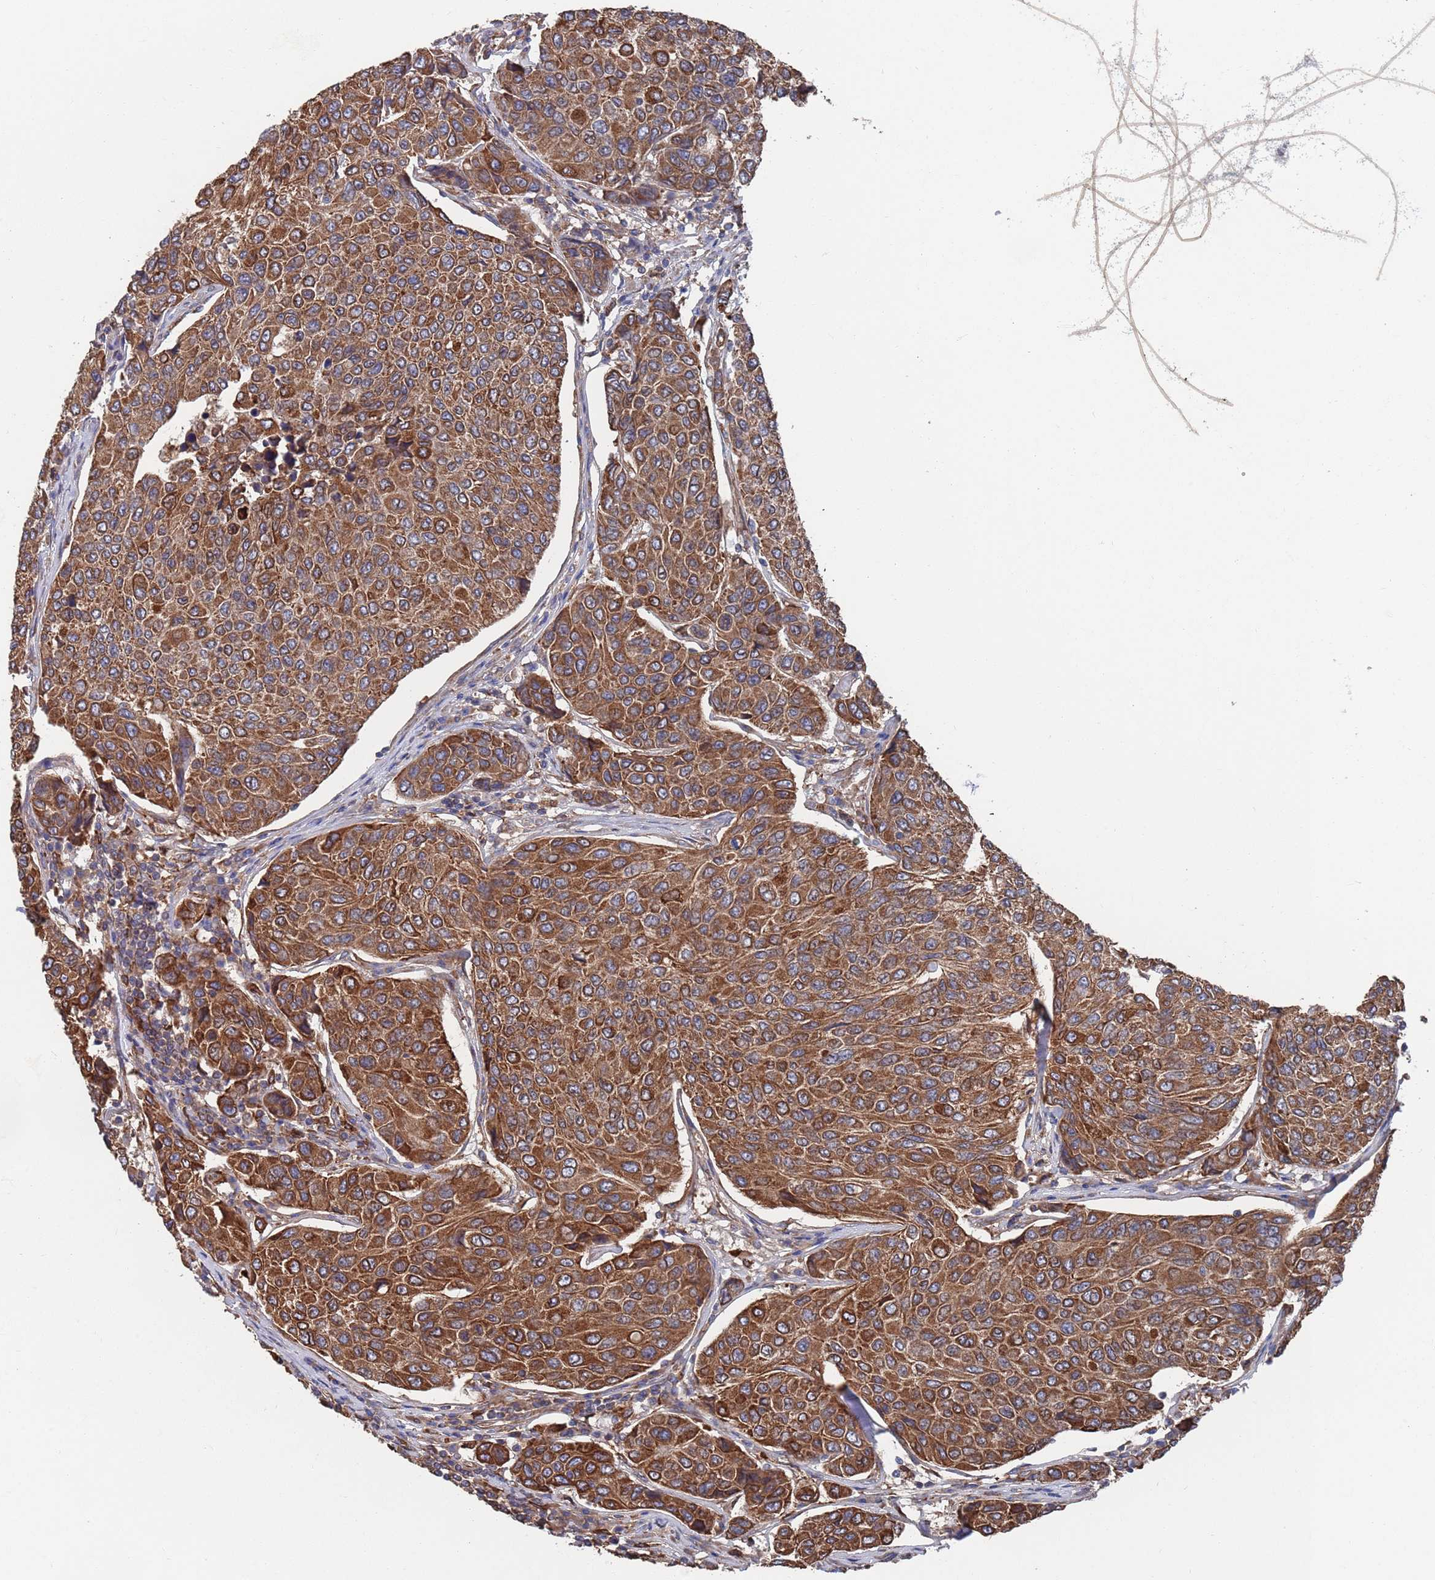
{"staining": {"intensity": "strong", "quantity": ">75%", "location": "cytoplasmic/membranous"}, "tissue": "breast cancer", "cell_type": "Tumor cells", "image_type": "cancer", "snomed": [{"axis": "morphology", "description": "Duct carcinoma"}, {"axis": "topography", "description": "Breast"}], "caption": "Protein staining demonstrates strong cytoplasmic/membranous positivity in approximately >75% of tumor cells in invasive ductal carcinoma (breast).", "gene": "GID8", "patient": {"sex": "female", "age": 55}}